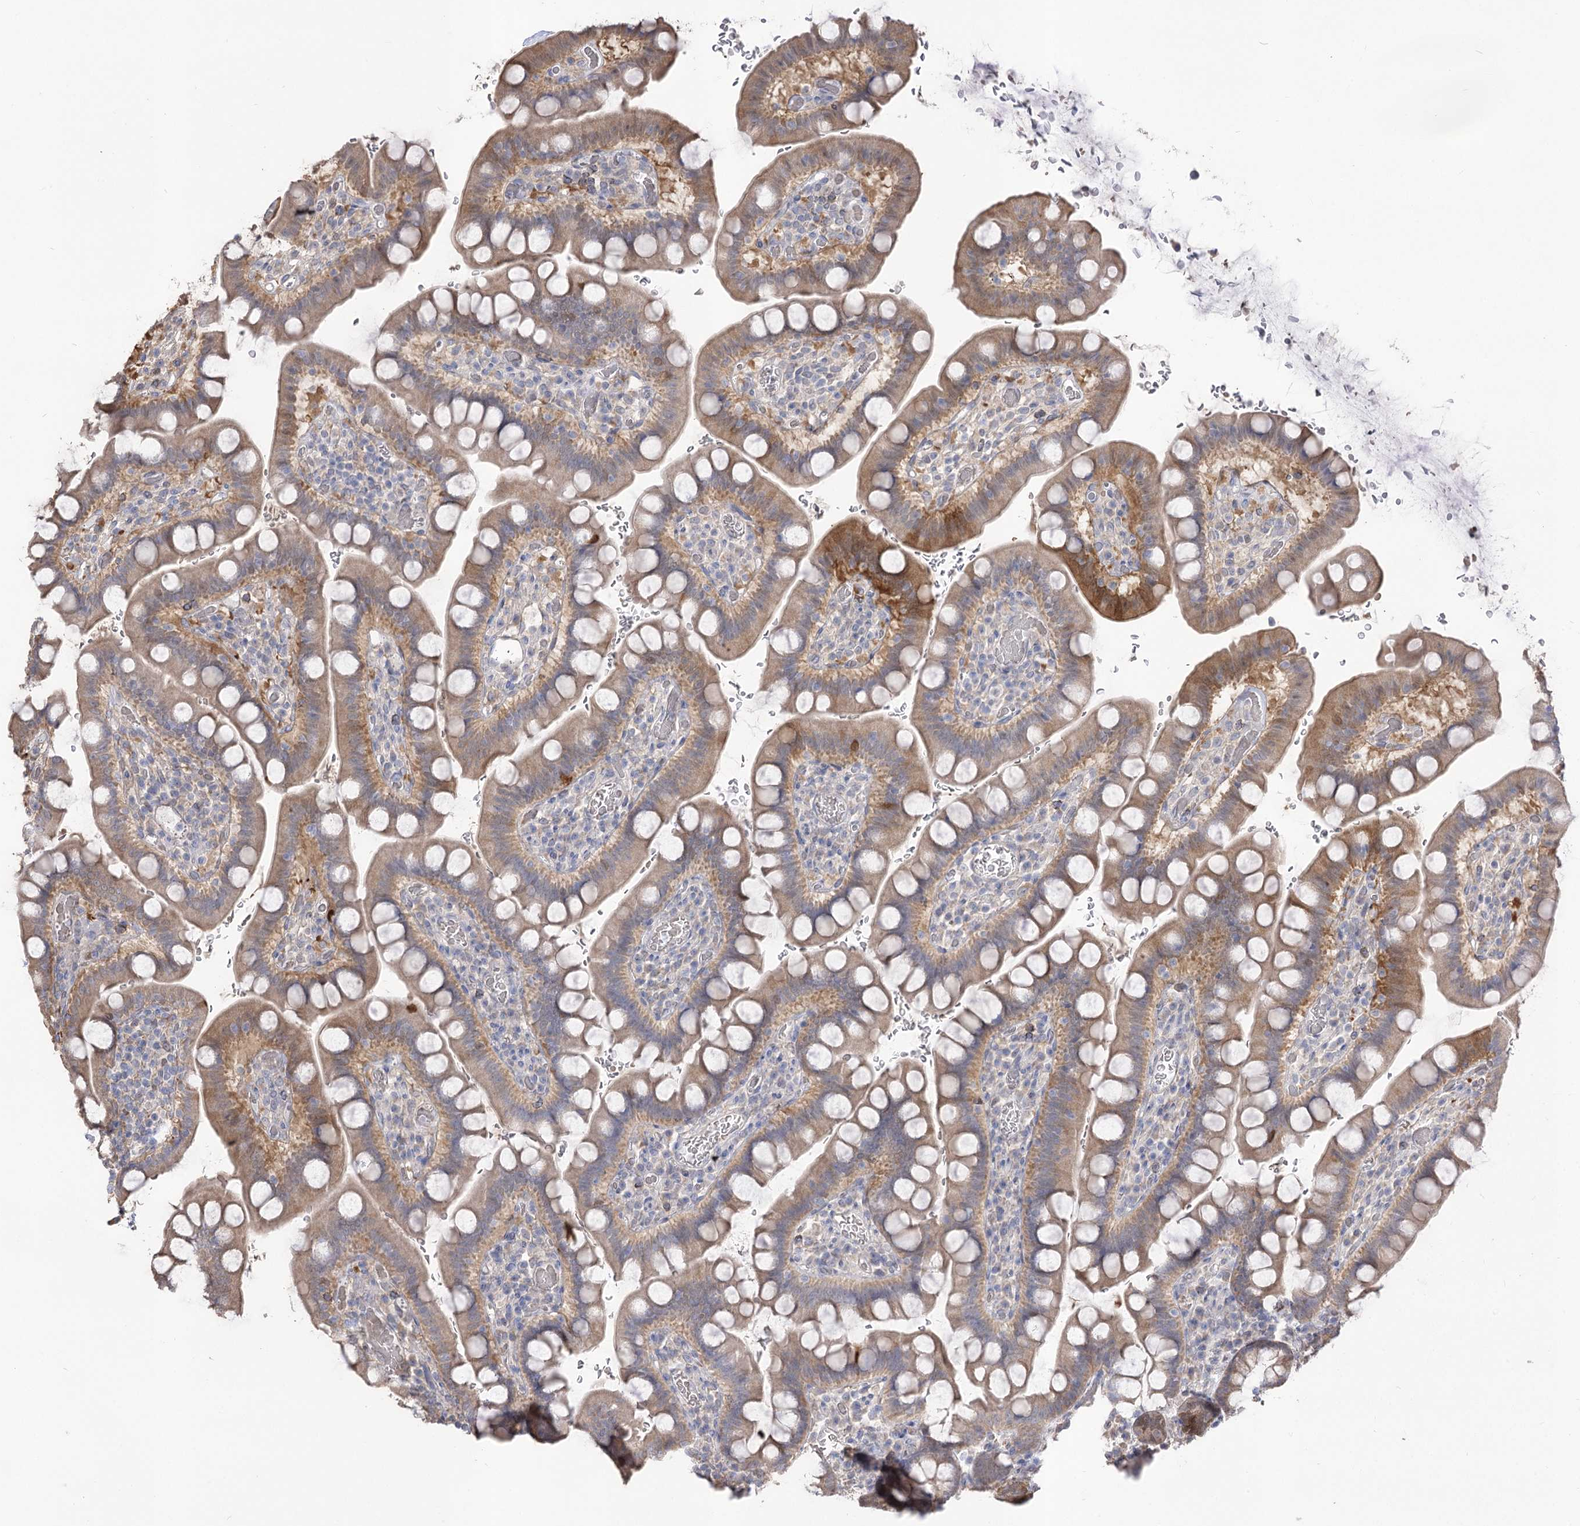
{"staining": {"intensity": "moderate", "quantity": "25%-75%", "location": "cytoplasmic/membranous"}, "tissue": "small intestine", "cell_type": "Glandular cells", "image_type": "normal", "snomed": [{"axis": "morphology", "description": "Normal tissue, NOS"}, {"axis": "topography", "description": "Stomach, upper"}, {"axis": "topography", "description": "Stomach, lower"}, {"axis": "topography", "description": "Small intestine"}], "caption": "Protein positivity by immunohistochemistry (IHC) demonstrates moderate cytoplasmic/membranous staining in approximately 25%-75% of glandular cells in unremarkable small intestine. Nuclei are stained in blue.", "gene": "R3HDM2", "patient": {"sex": "male", "age": 68}}